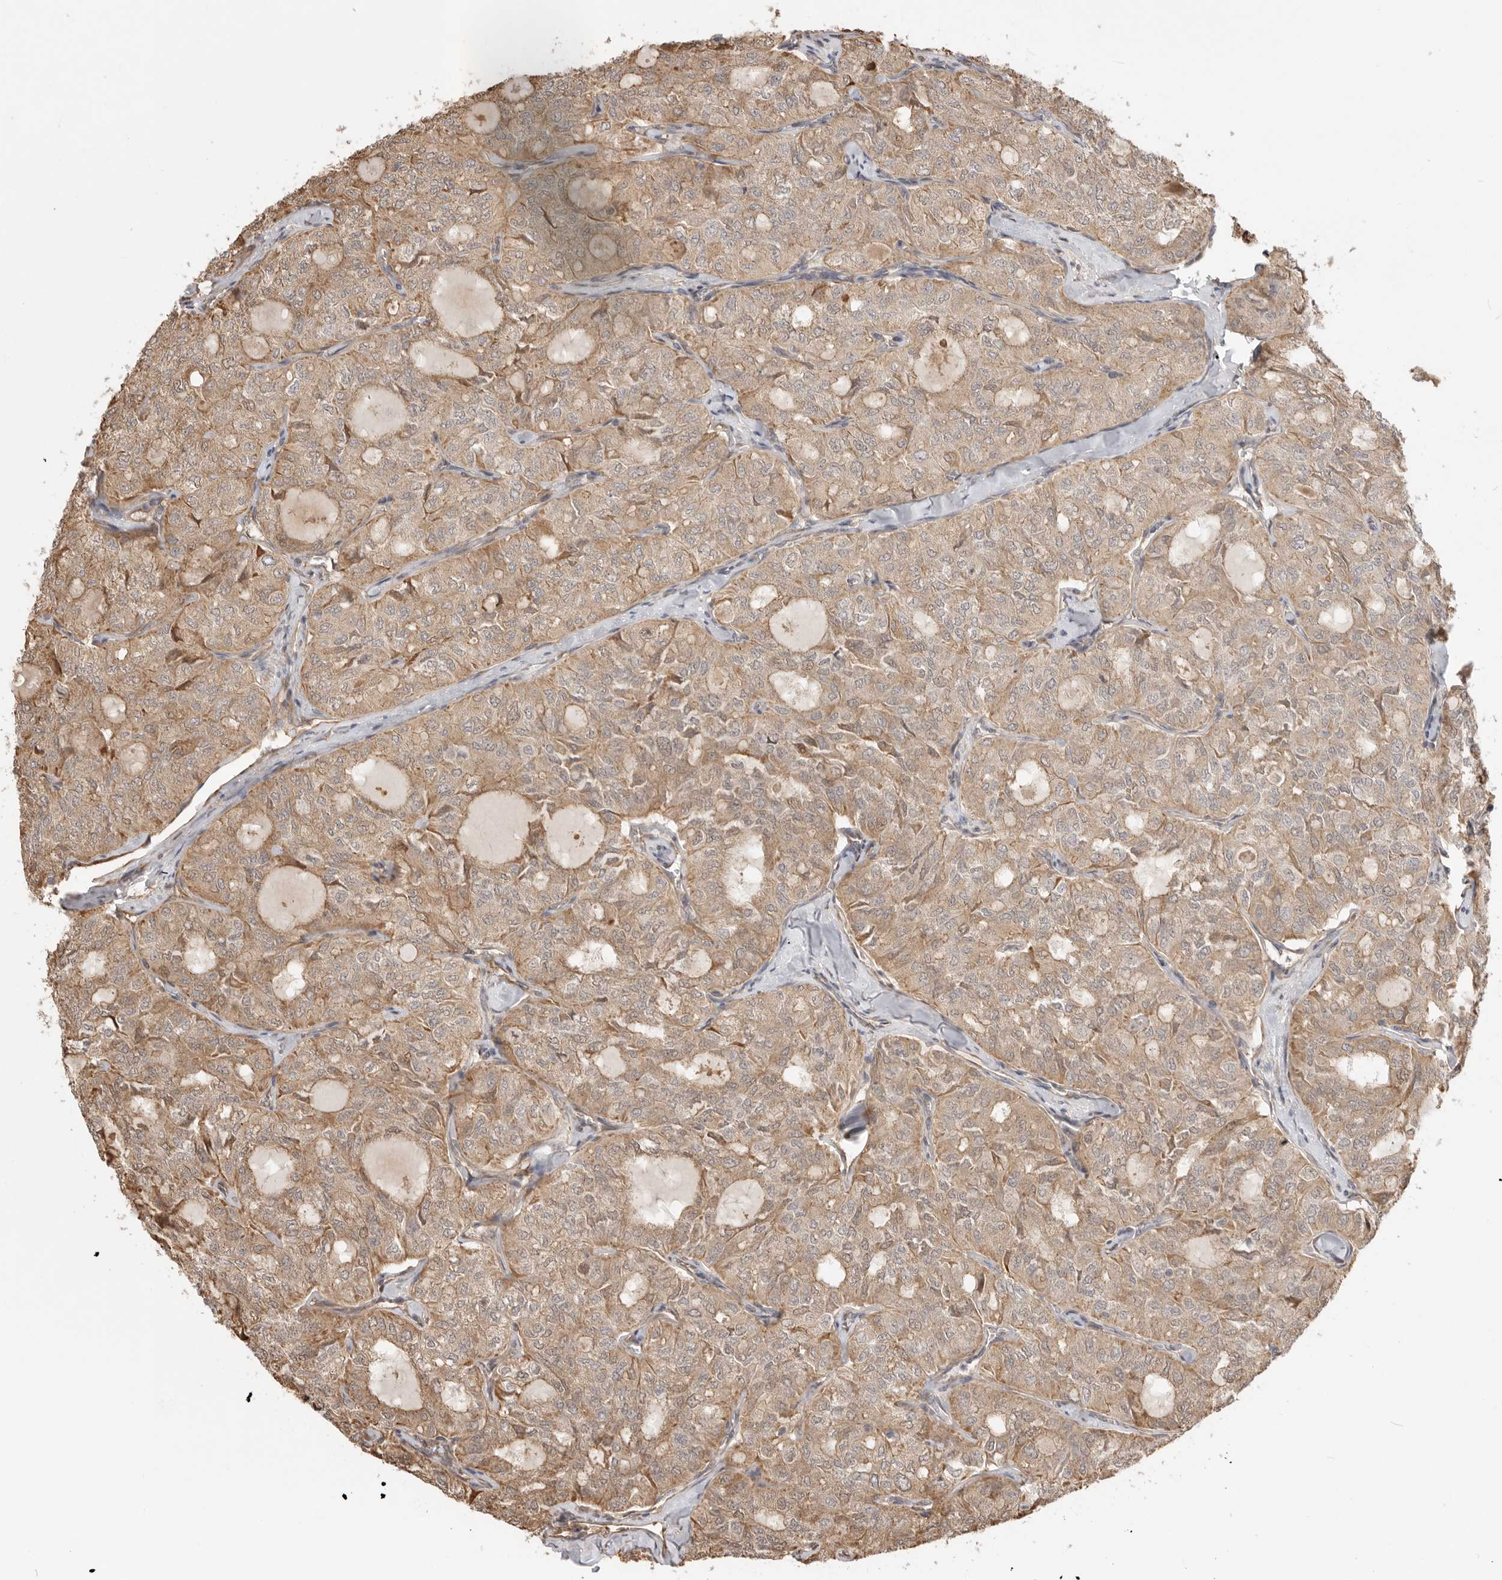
{"staining": {"intensity": "weak", "quantity": ">75%", "location": "cytoplasmic/membranous"}, "tissue": "thyroid cancer", "cell_type": "Tumor cells", "image_type": "cancer", "snomed": [{"axis": "morphology", "description": "Follicular adenoma carcinoma, NOS"}, {"axis": "topography", "description": "Thyroid gland"}], "caption": "Weak cytoplasmic/membranous staining is present in approximately >75% of tumor cells in follicular adenoma carcinoma (thyroid).", "gene": "DPH7", "patient": {"sex": "male", "age": 75}}